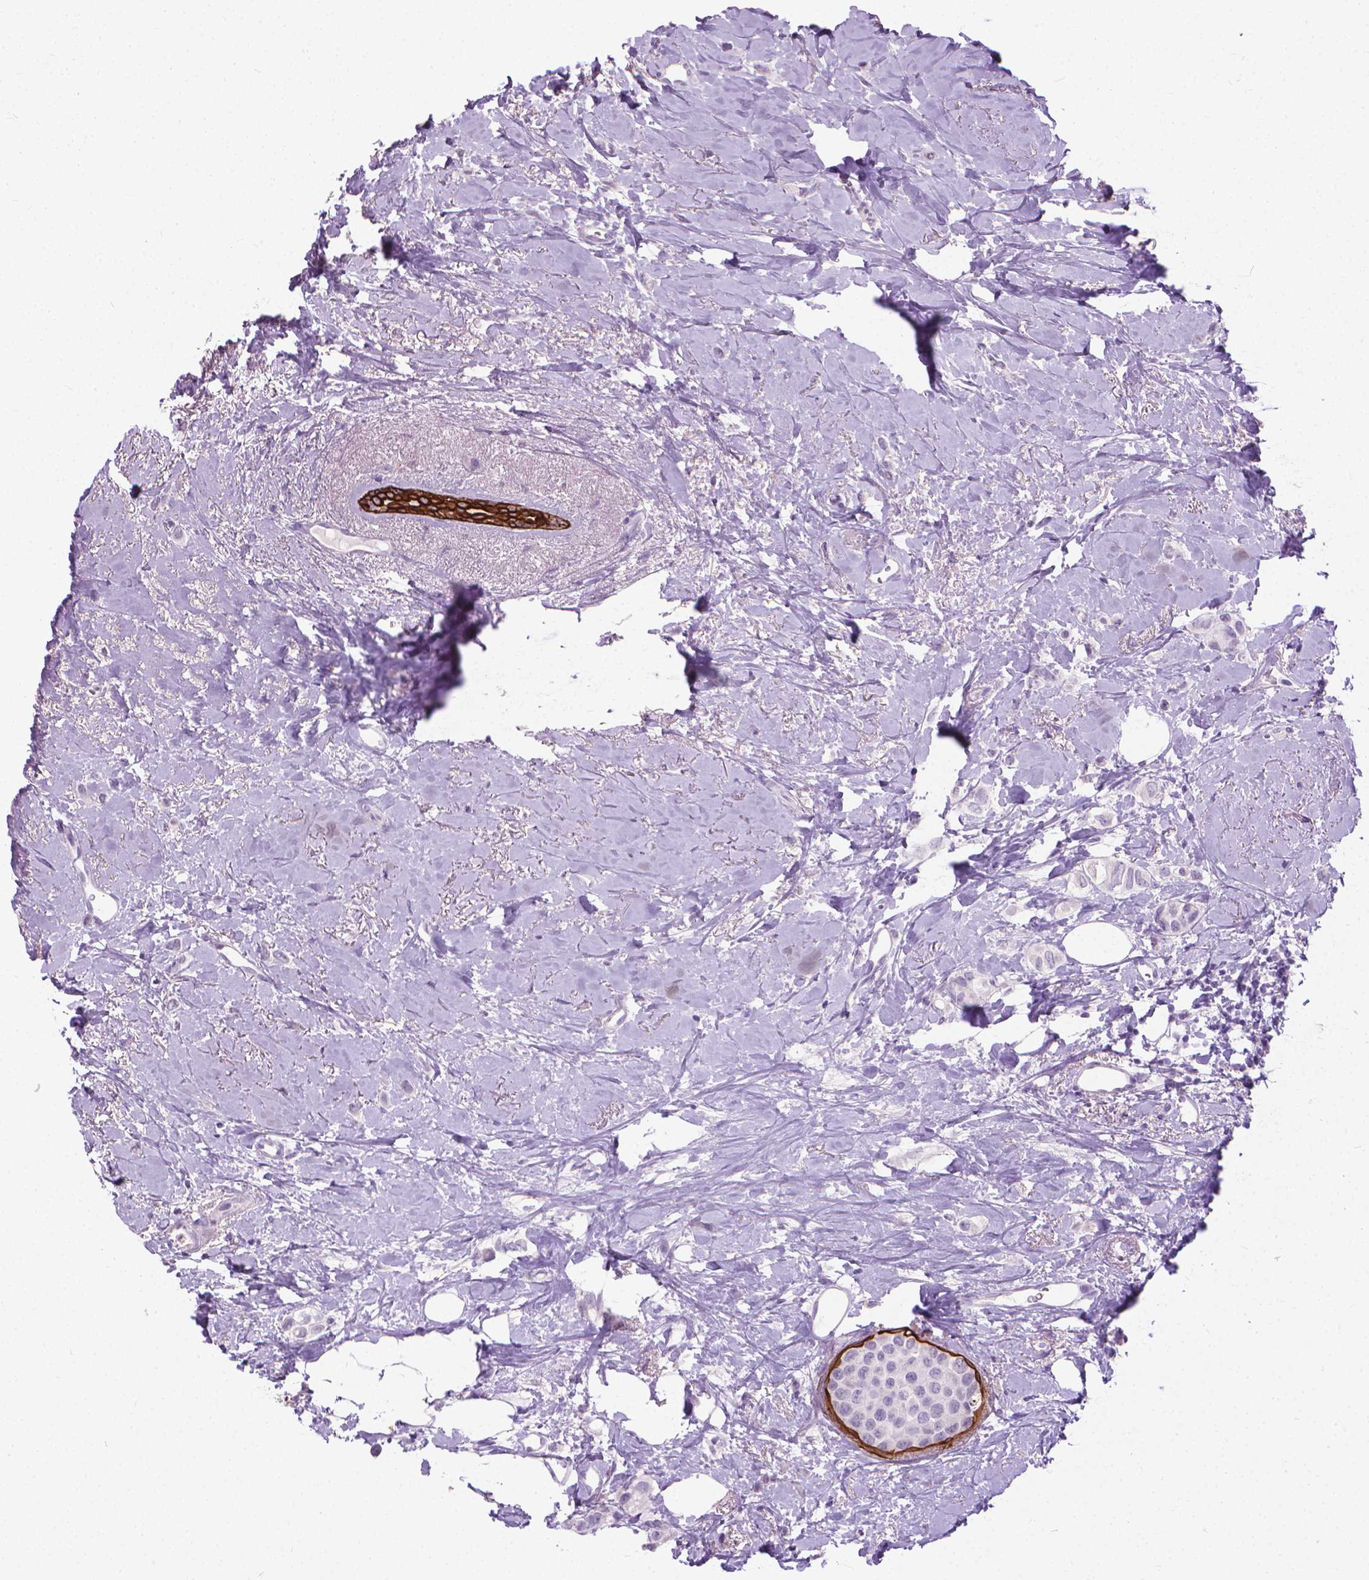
{"staining": {"intensity": "negative", "quantity": "none", "location": "none"}, "tissue": "breast cancer", "cell_type": "Tumor cells", "image_type": "cancer", "snomed": [{"axis": "morphology", "description": "Lobular carcinoma"}, {"axis": "topography", "description": "Breast"}], "caption": "Human breast cancer stained for a protein using immunohistochemistry displays no positivity in tumor cells.", "gene": "KRT5", "patient": {"sex": "female", "age": 66}}